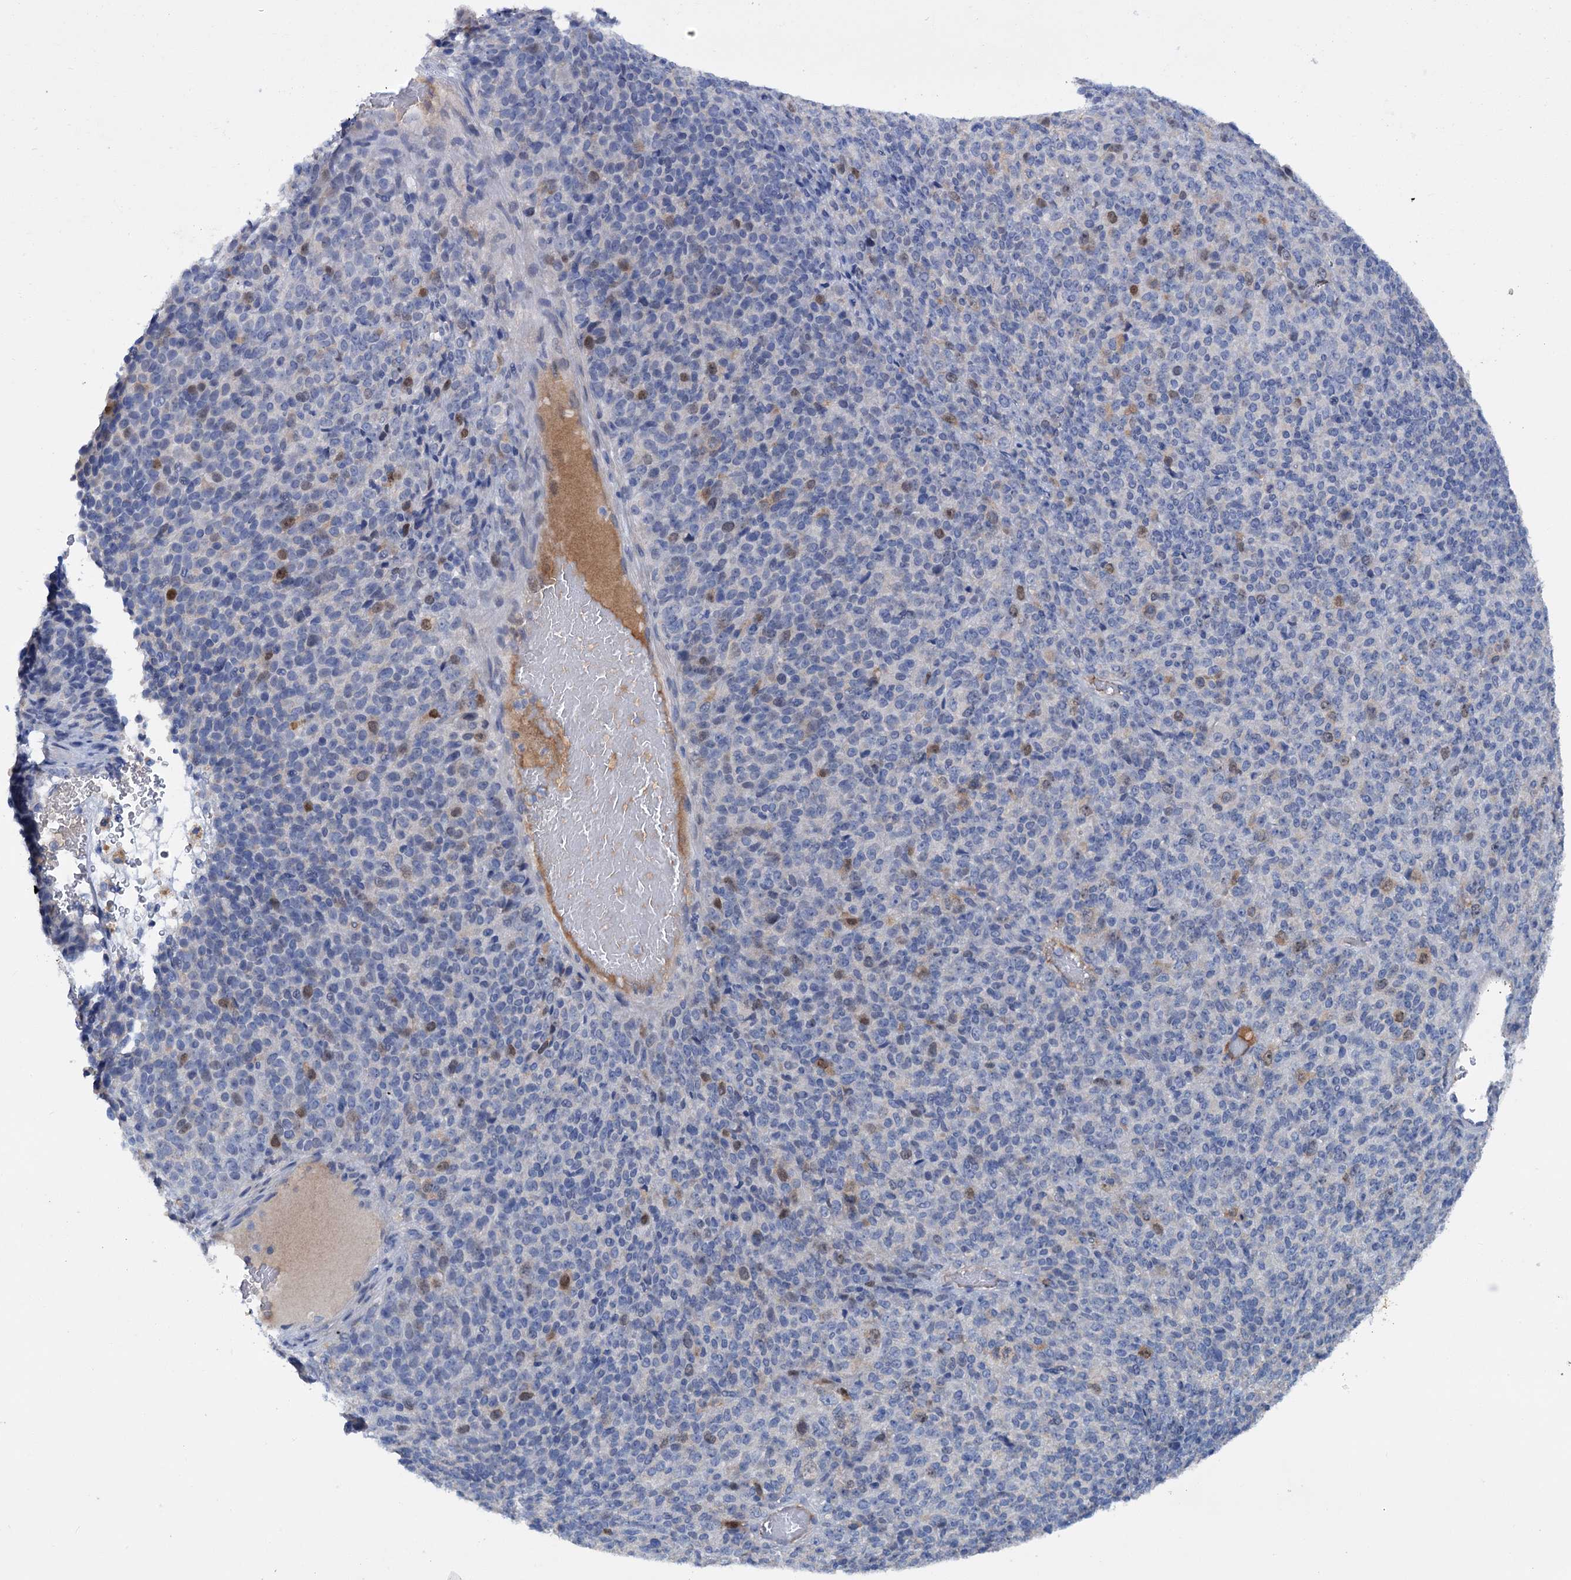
{"staining": {"intensity": "moderate", "quantity": "<25%", "location": "nuclear"}, "tissue": "melanoma", "cell_type": "Tumor cells", "image_type": "cancer", "snomed": [{"axis": "morphology", "description": "Malignant melanoma, Metastatic site"}, {"axis": "topography", "description": "Brain"}], "caption": "Immunohistochemistry (IHC) of malignant melanoma (metastatic site) reveals low levels of moderate nuclear expression in approximately <25% of tumor cells.", "gene": "FAM111B", "patient": {"sex": "female", "age": 56}}